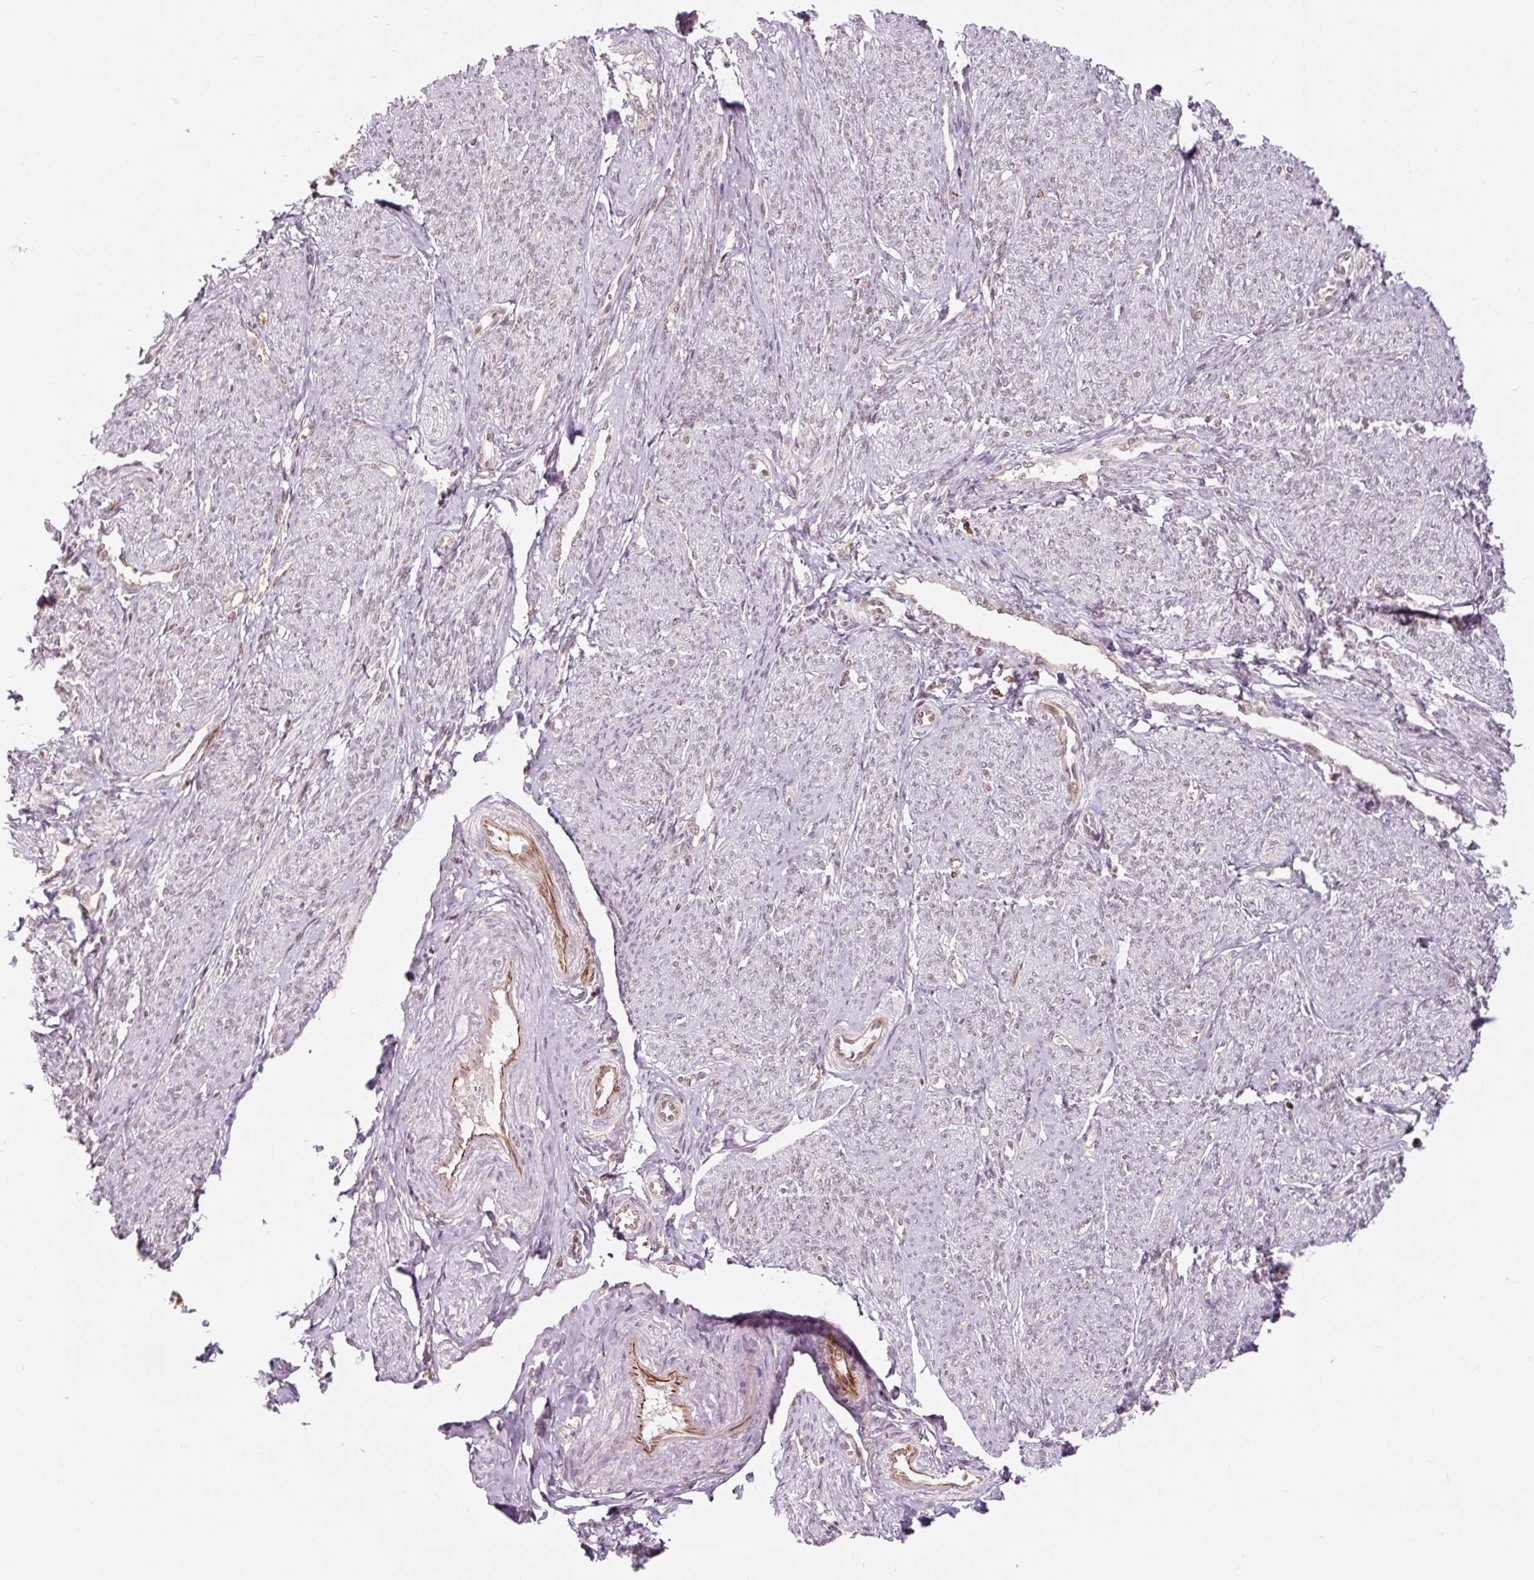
{"staining": {"intensity": "moderate", "quantity": "<25%", "location": "nuclear"}, "tissue": "smooth muscle", "cell_type": "Smooth muscle cells", "image_type": "normal", "snomed": [{"axis": "morphology", "description": "Normal tissue, NOS"}, {"axis": "topography", "description": "Smooth muscle"}], "caption": "A micrograph of smooth muscle stained for a protein exhibits moderate nuclear brown staining in smooth muscle cells. Nuclei are stained in blue.", "gene": "CSTF1", "patient": {"sex": "female", "age": 65}}